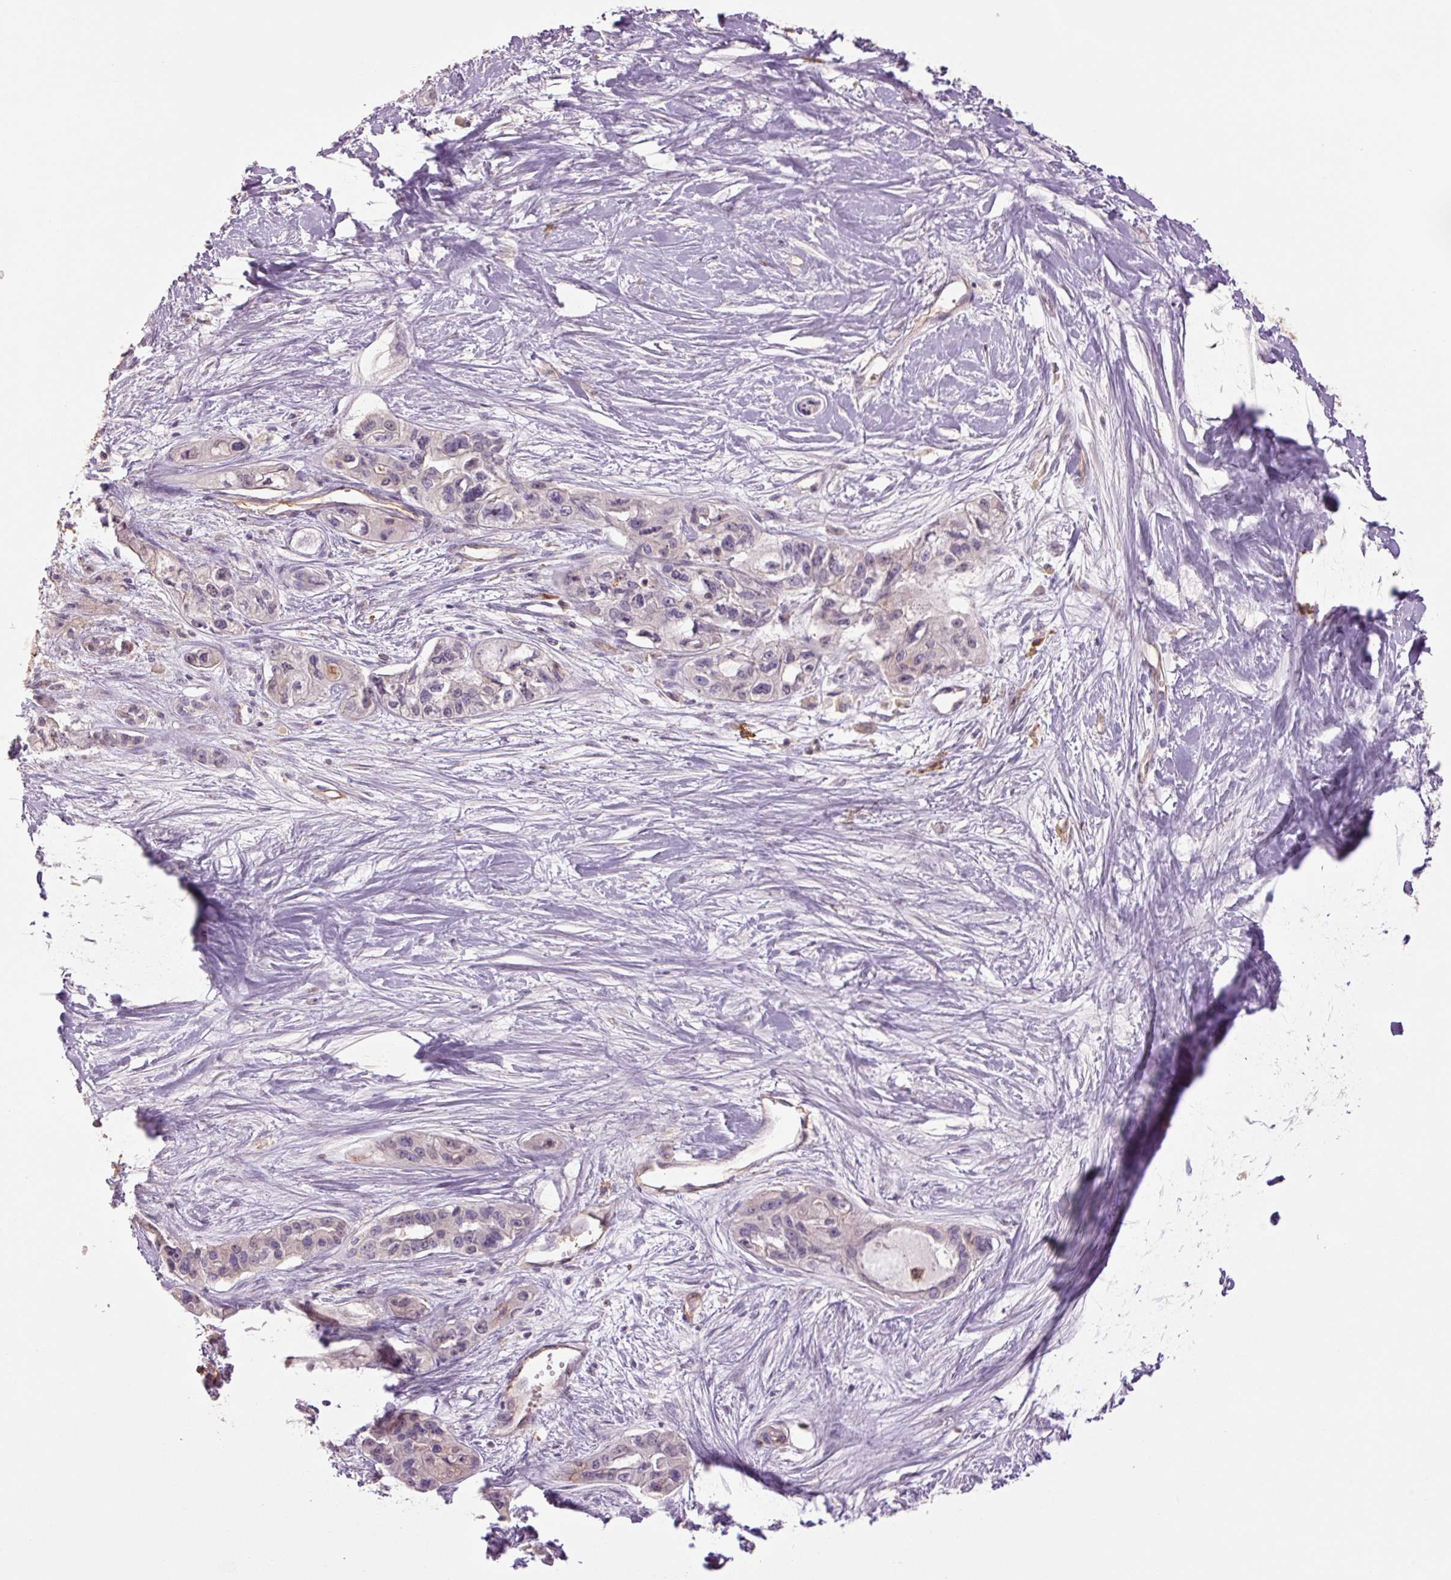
{"staining": {"intensity": "negative", "quantity": "none", "location": "none"}, "tissue": "pancreatic cancer", "cell_type": "Tumor cells", "image_type": "cancer", "snomed": [{"axis": "morphology", "description": "Adenocarcinoma, NOS"}, {"axis": "topography", "description": "Pancreas"}], "caption": "This is a micrograph of IHC staining of pancreatic cancer (adenocarcinoma), which shows no positivity in tumor cells.", "gene": "SLC1A4", "patient": {"sex": "female", "age": 50}}